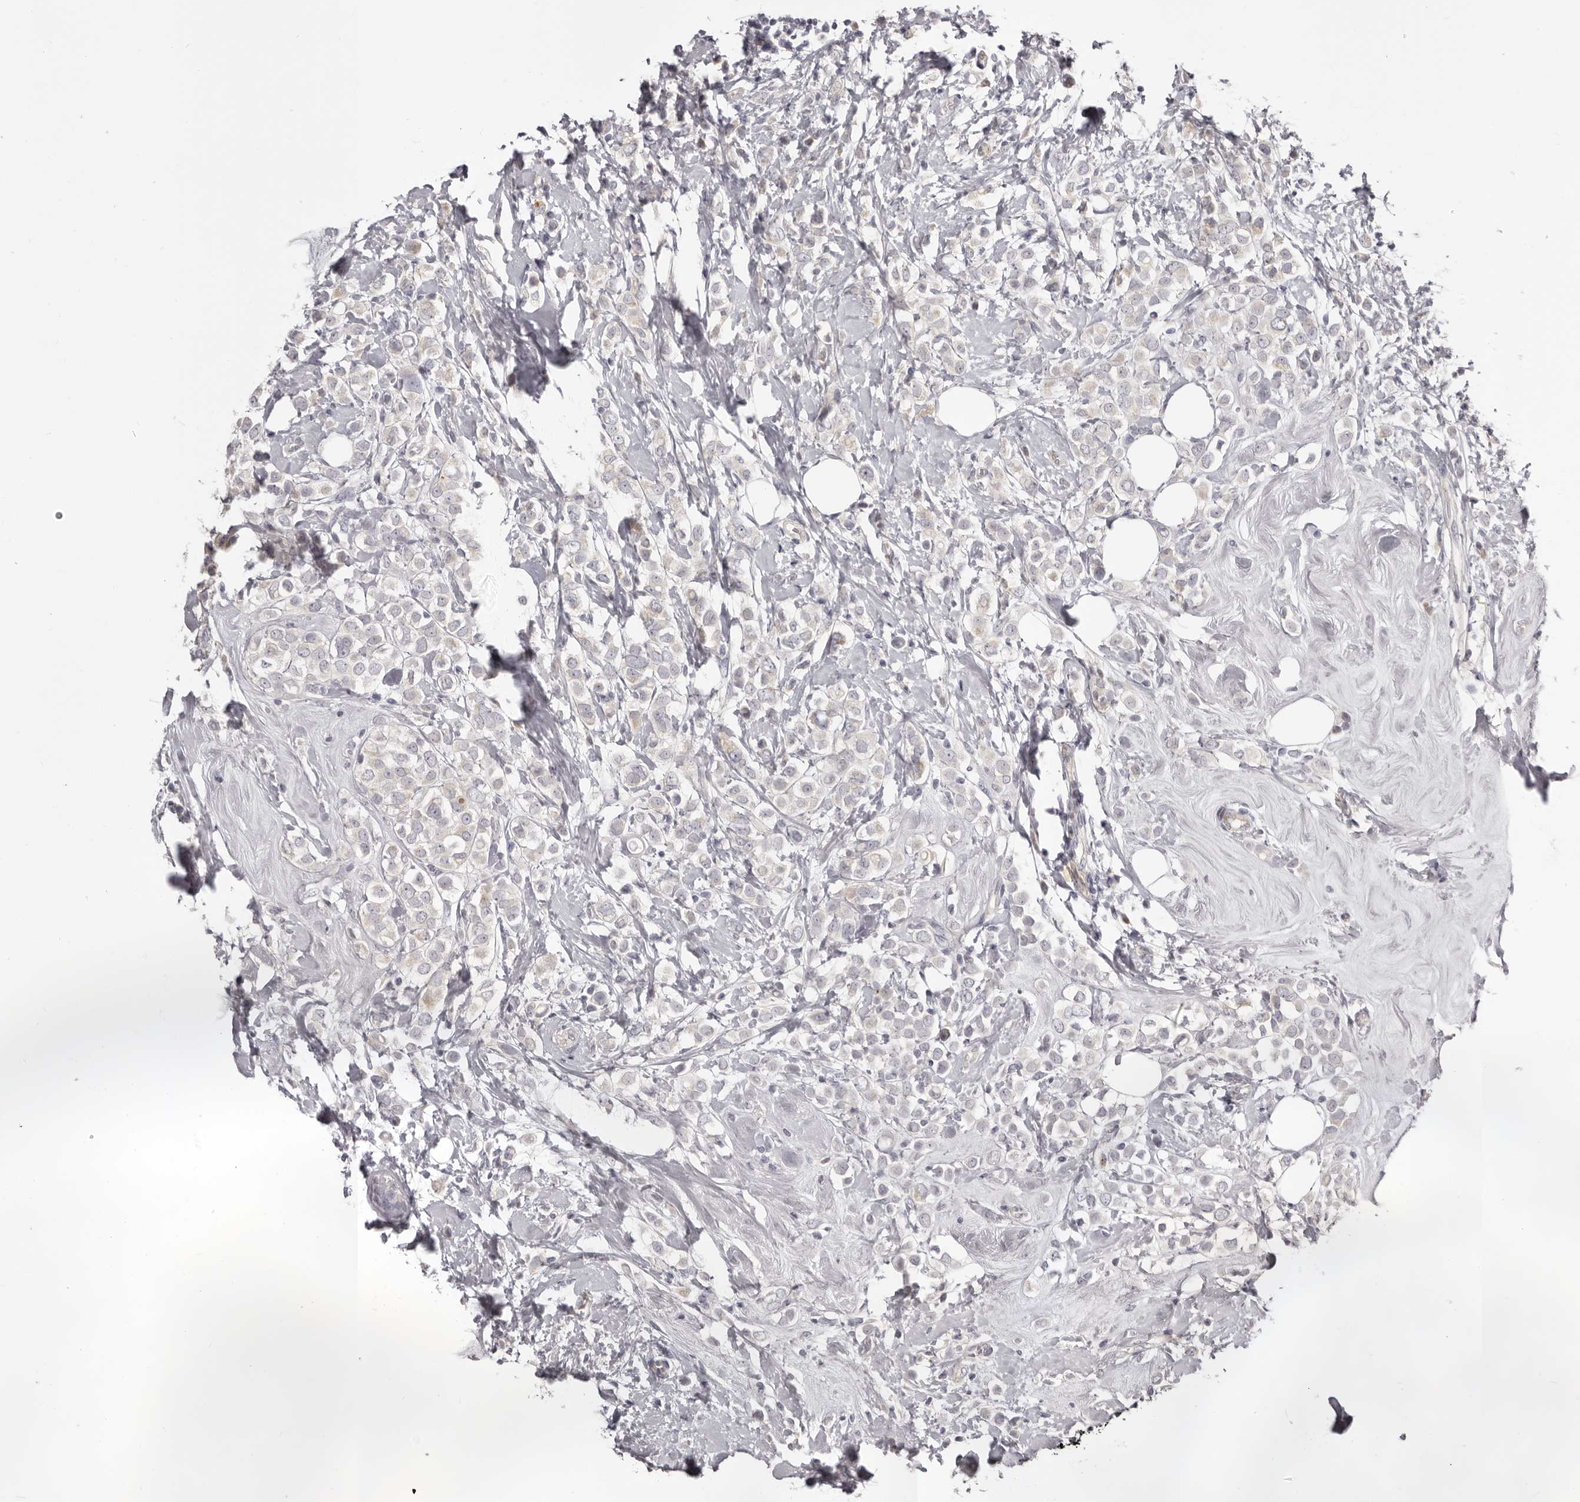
{"staining": {"intensity": "negative", "quantity": "none", "location": "none"}, "tissue": "breast cancer", "cell_type": "Tumor cells", "image_type": "cancer", "snomed": [{"axis": "morphology", "description": "Lobular carcinoma"}, {"axis": "topography", "description": "Breast"}], "caption": "This photomicrograph is of breast cancer stained with immunohistochemistry to label a protein in brown with the nuclei are counter-stained blue. There is no positivity in tumor cells.", "gene": "OTUD3", "patient": {"sex": "female", "age": 47}}